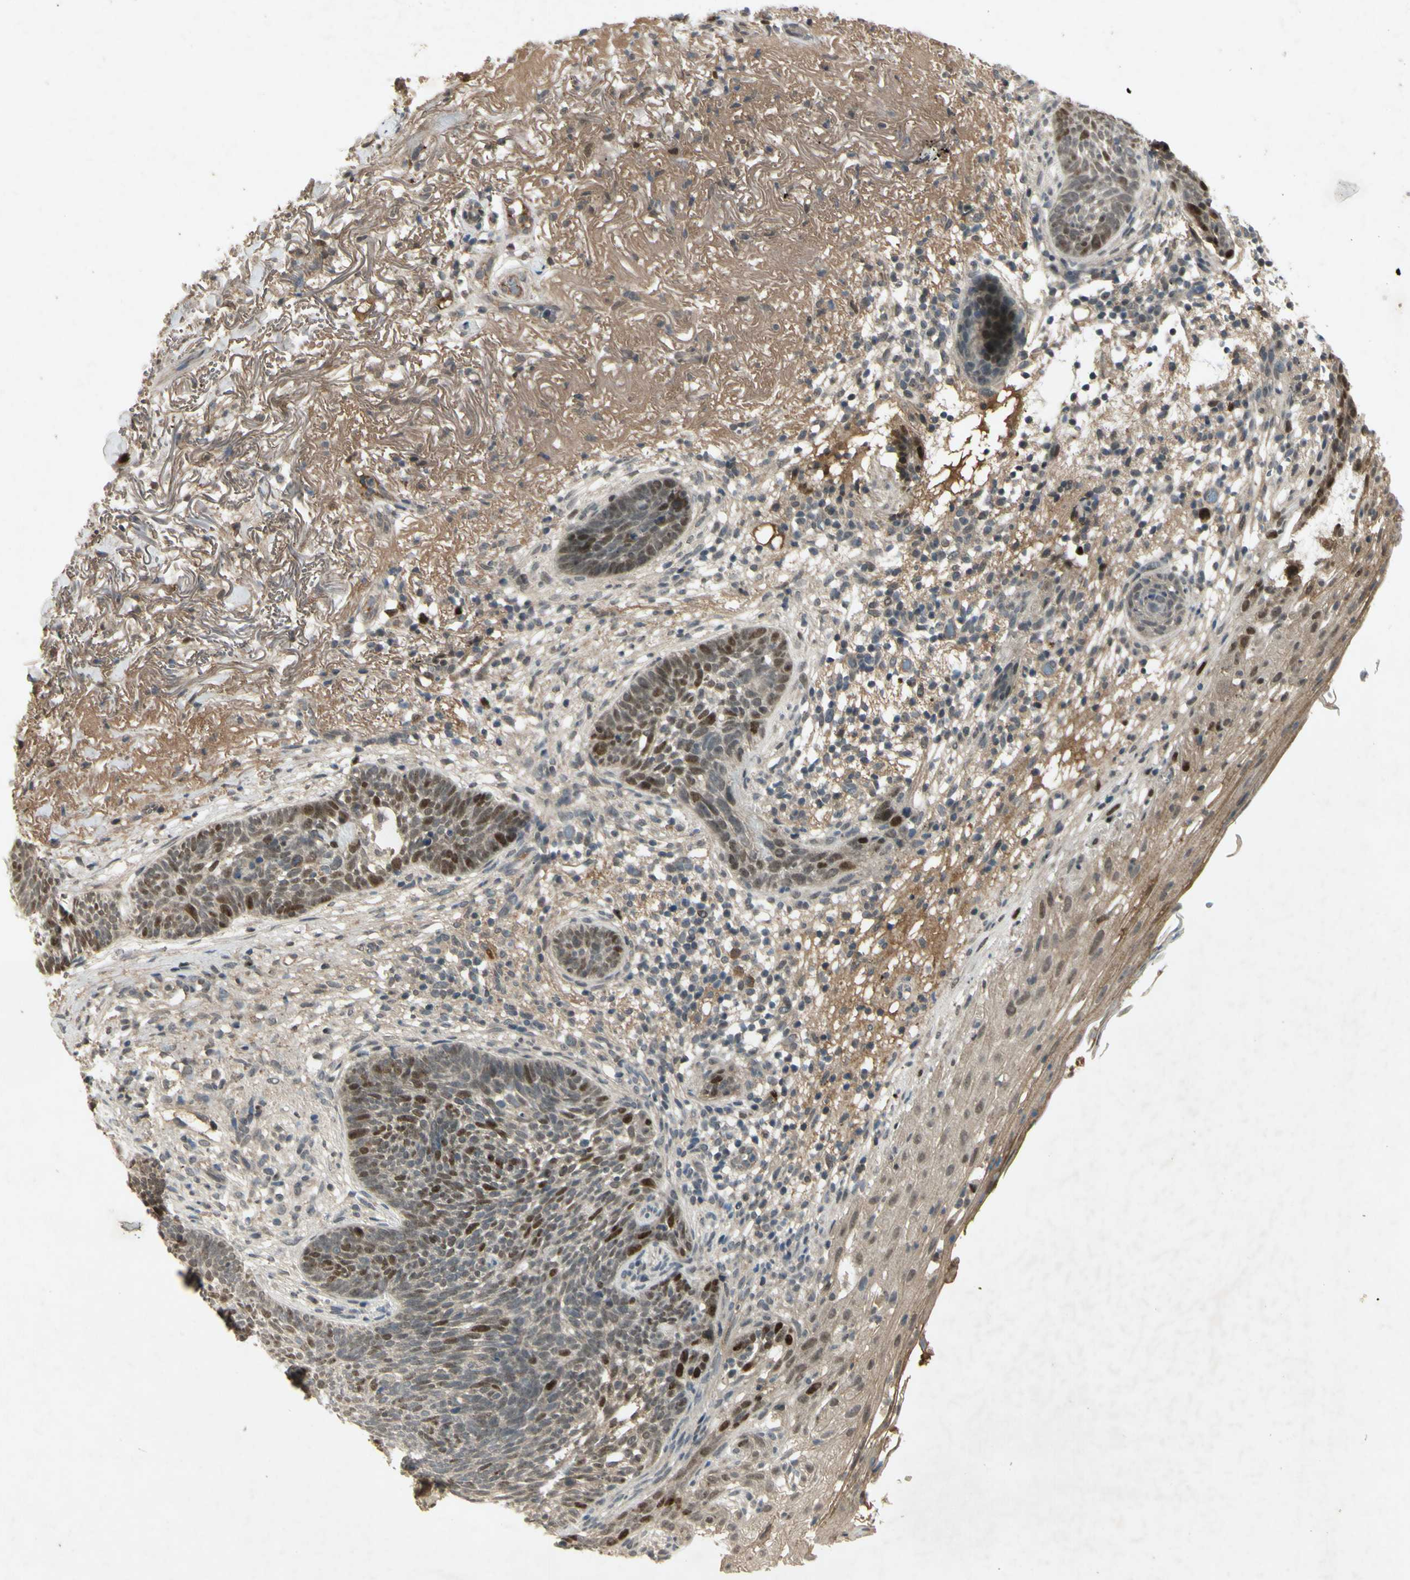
{"staining": {"intensity": "strong", "quantity": "<25%", "location": "nuclear"}, "tissue": "skin cancer", "cell_type": "Tumor cells", "image_type": "cancer", "snomed": [{"axis": "morphology", "description": "Basal cell carcinoma"}, {"axis": "topography", "description": "Skin"}], "caption": "Skin basal cell carcinoma stained for a protein (brown) reveals strong nuclear positive staining in about <25% of tumor cells.", "gene": "RAD18", "patient": {"sex": "female", "age": 70}}